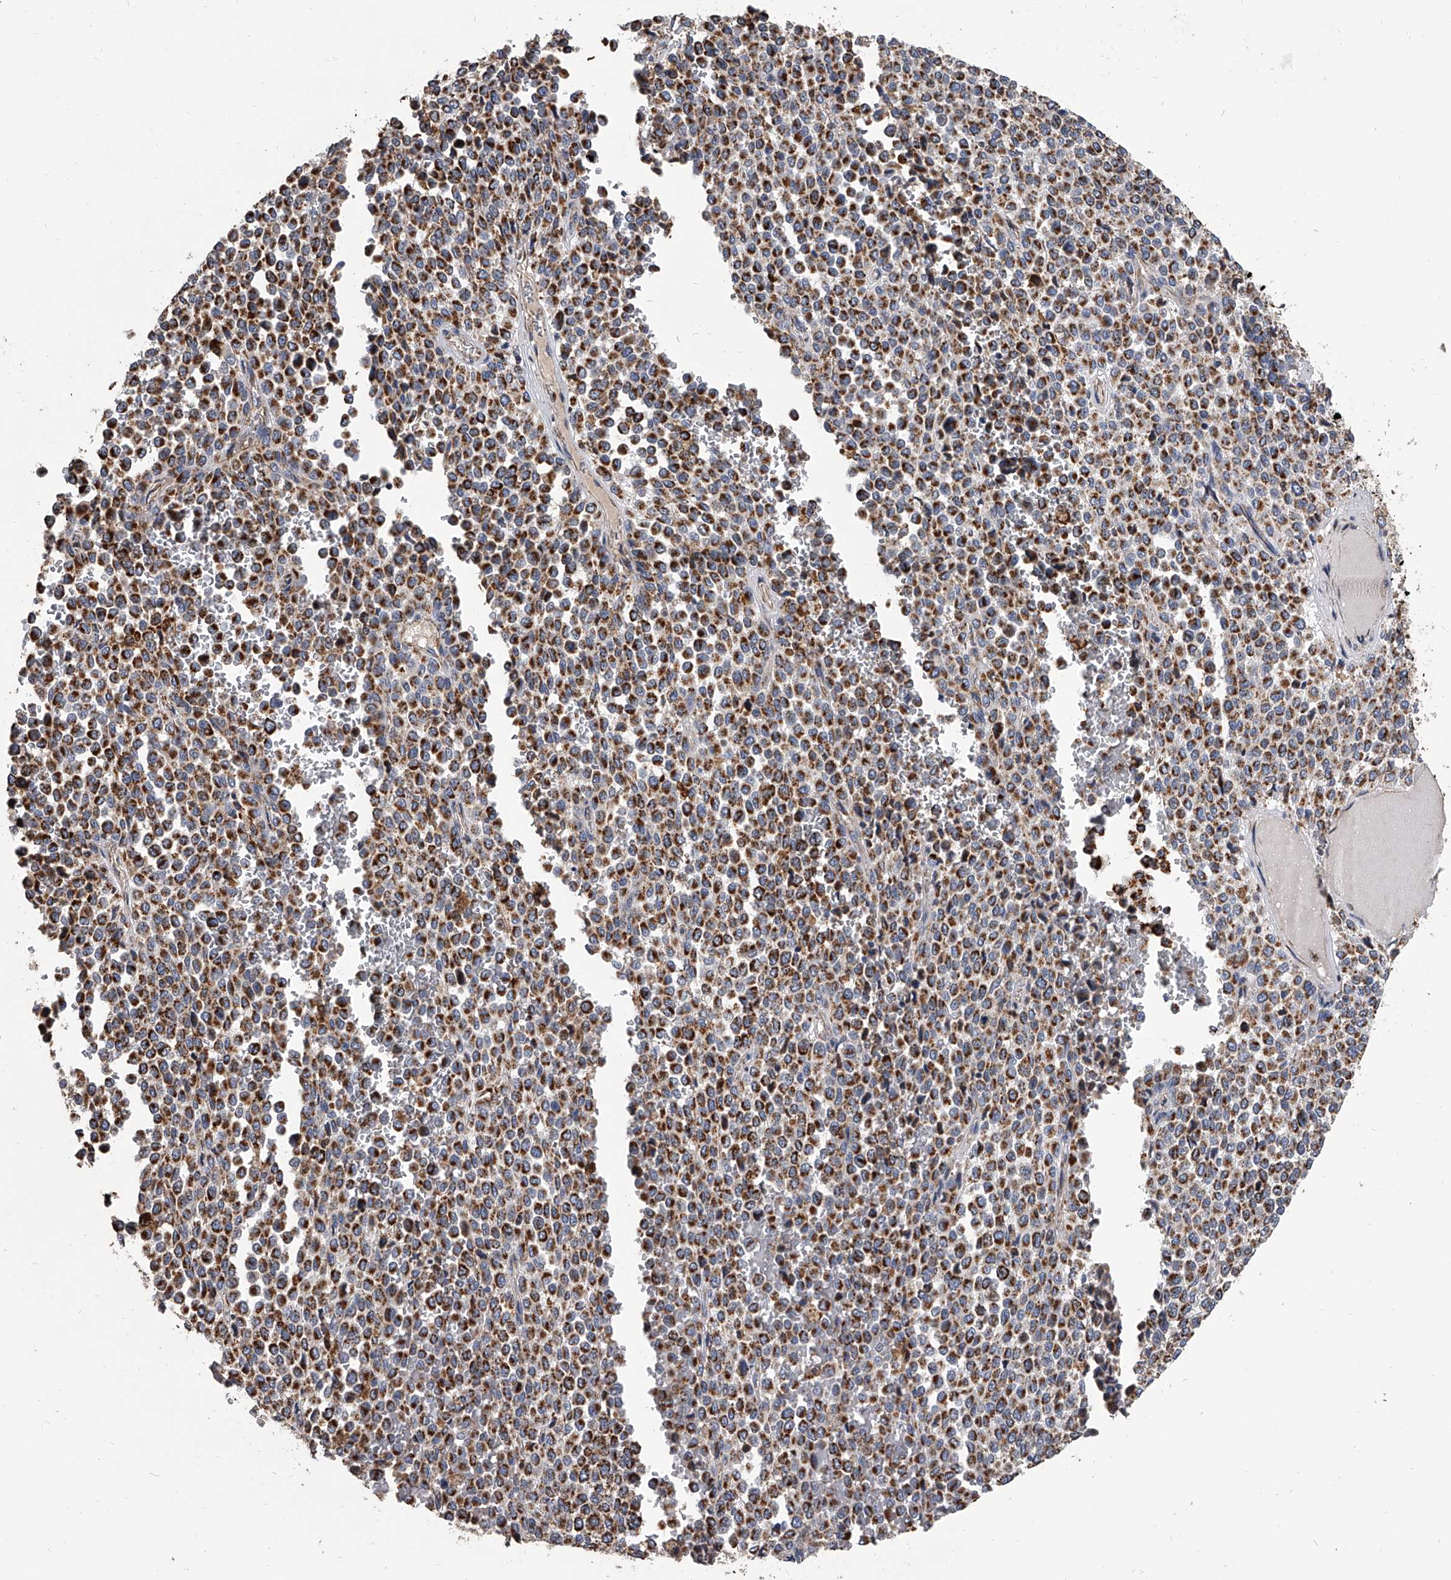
{"staining": {"intensity": "strong", "quantity": ">75%", "location": "cytoplasmic/membranous"}, "tissue": "melanoma", "cell_type": "Tumor cells", "image_type": "cancer", "snomed": [{"axis": "morphology", "description": "Malignant melanoma, Metastatic site"}, {"axis": "topography", "description": "Pancreas"}], "caption": "IHC photomicrograph of human melanoma stained for a protein (brown), which reveals high levels of strong cytoplasmic/membranous staining in about >75% of tumor cells.", "gene": "MRPL28", "patient": {"sex": "female", "age": 30}}